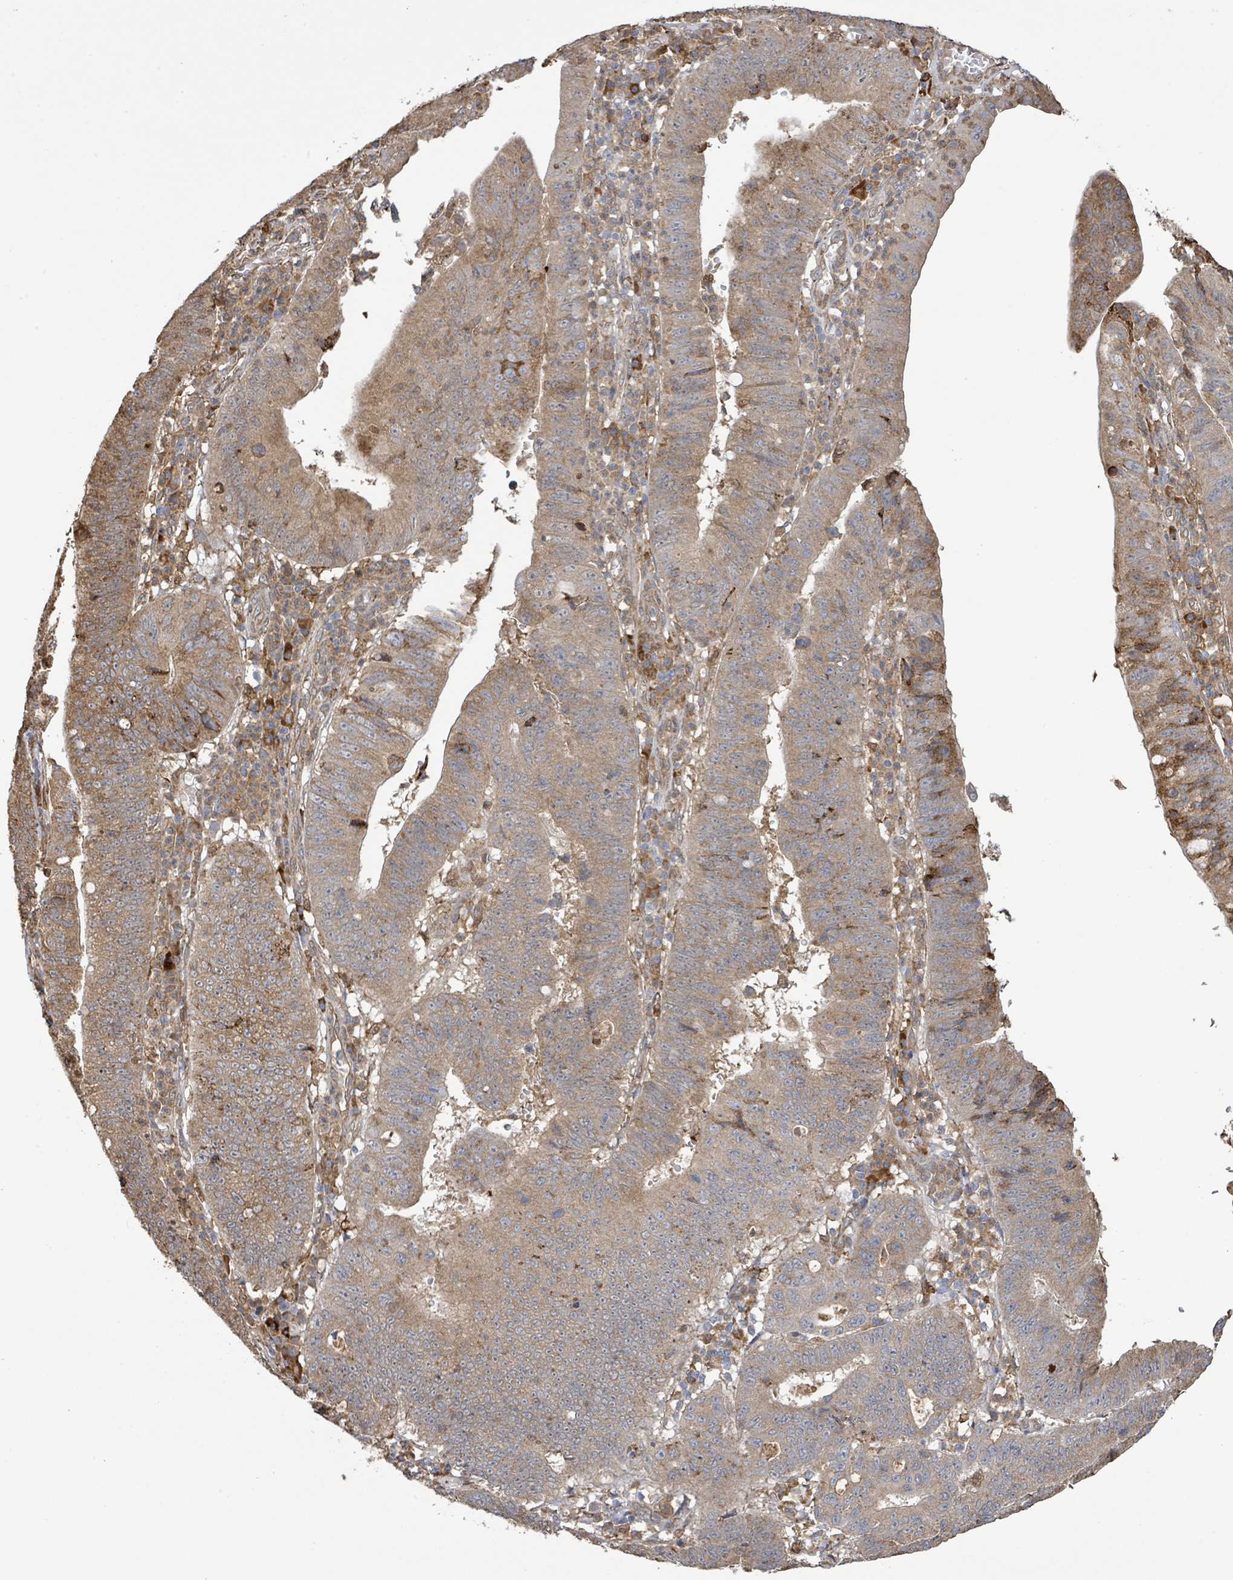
{"staining": {"intensity": "moderate", "quantity": ">75%", "location": "cytoplasmic/membranous"}, "tissue": "stomach cancer", "cell_type": "Tumor cells", "image_type": "cancer", "snomed": [{"axis": "morphology", "description": "Adenocarcinoma, NOS"}, {"axis": "topography", "description": "Stomach"}], "caption": "Stomach adenocarcinoma stained with a brown dye exhibits moderate cytoplasmic/membranous positive positivity in approximately >75% of tumor cells.", "gene": "ARPIN", "patient": {"sex": "male", "age": 59}}